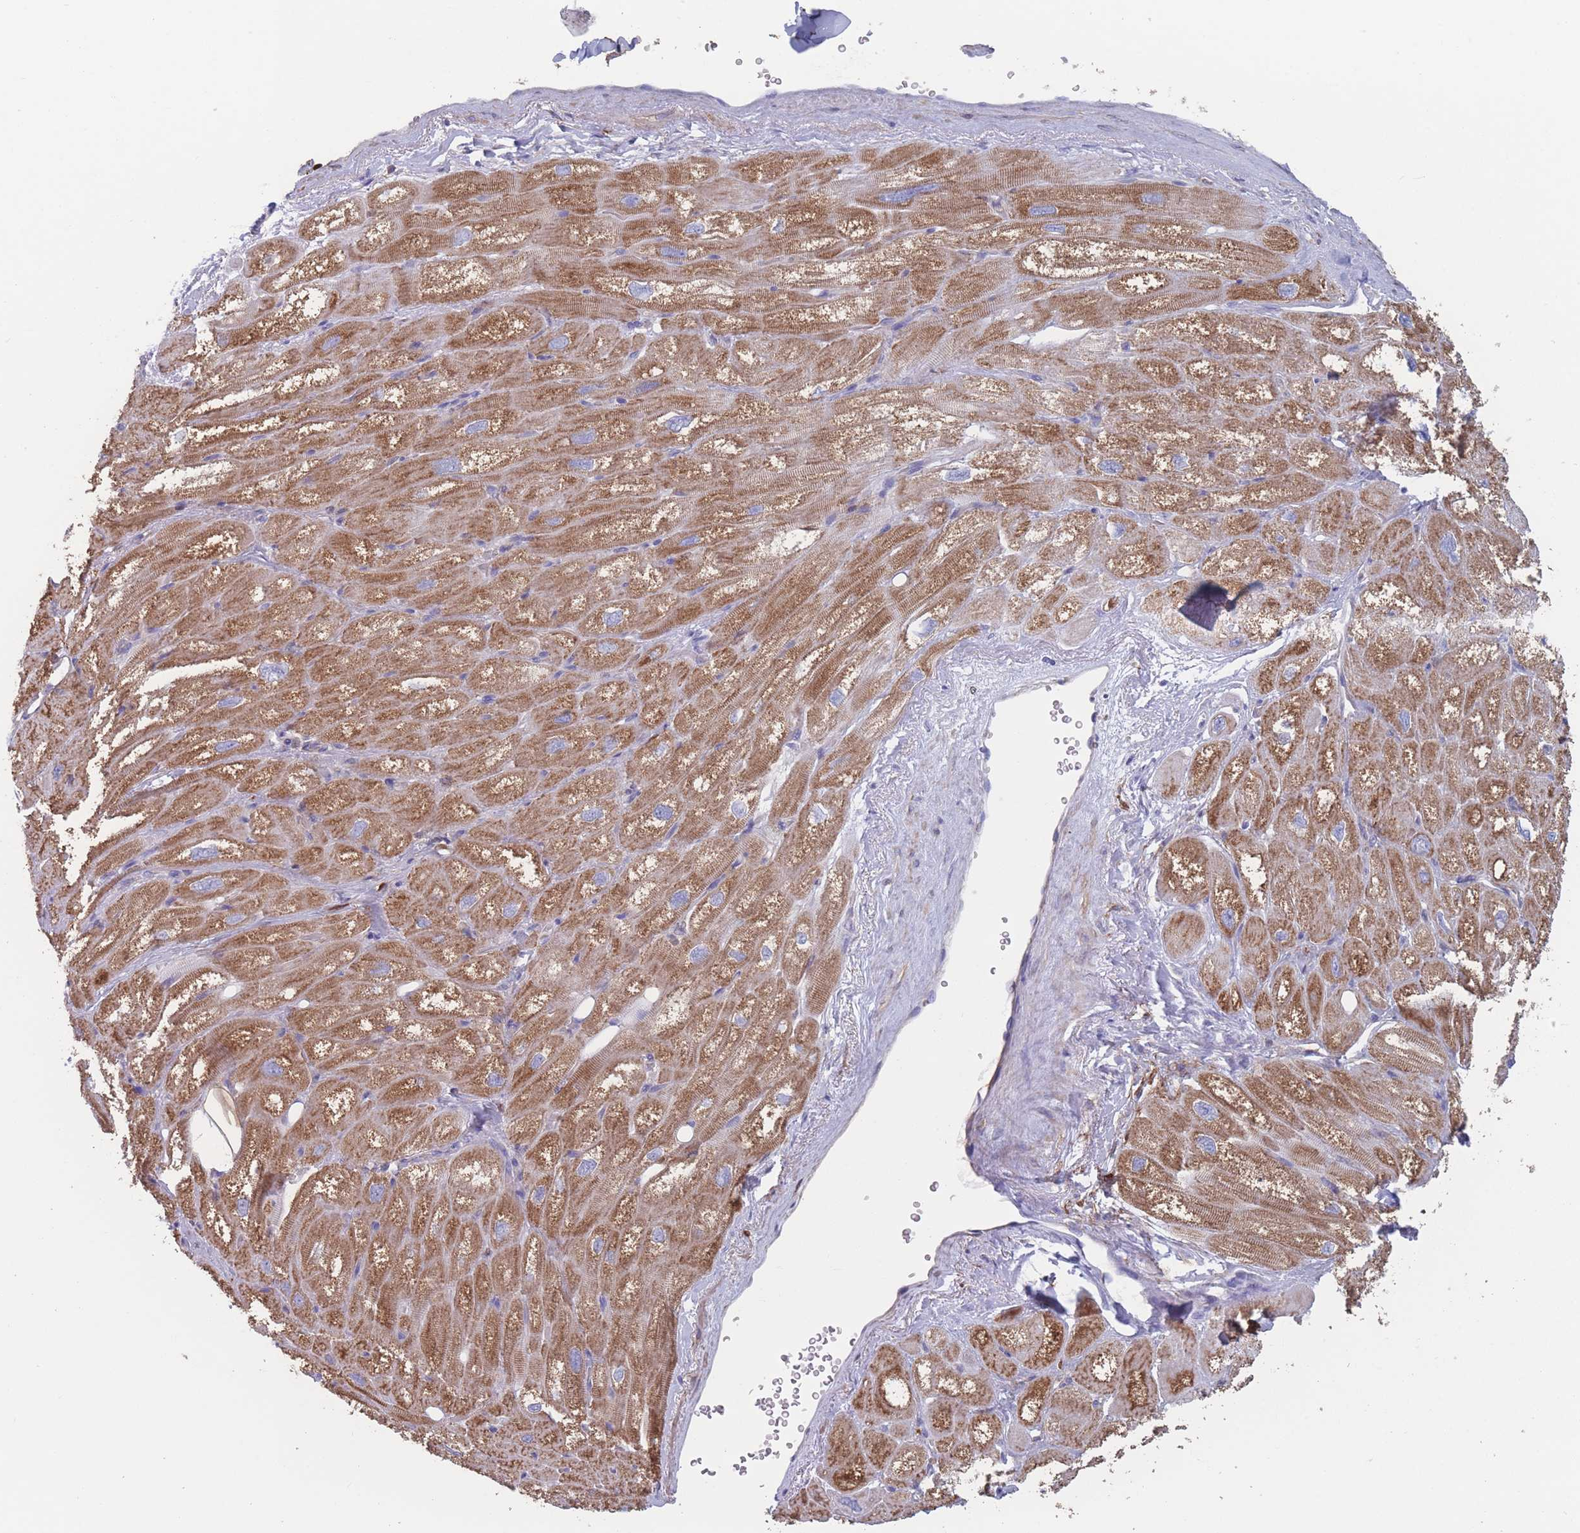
{"staining": {"intensity": "moderate", "quantity": ">75%", "location": "cytoplasmic/membranous"}, "tissue": "heart muscle", "cell_type": "Cardiomyocytes", "image_type": "normal", "snomed": [{"axis": "morphology", "description": "Normal tissue, NOS"}, {"axis": "topography", "description": "Heart"}], "caption": "A brown stain labels moderate cytoplasmic/membranous expression of a protein in cardiomyocytes of normal human heart muscle. The staining was performed using DAB (3,3'-diaminobenzidine) to visualize the protein expression in brown, while the nuclei were stained in blue with hematoxylin (Magnification: 20x).", "gene": "ADH1A", "patient": {"sex": "male", "age": 50}}